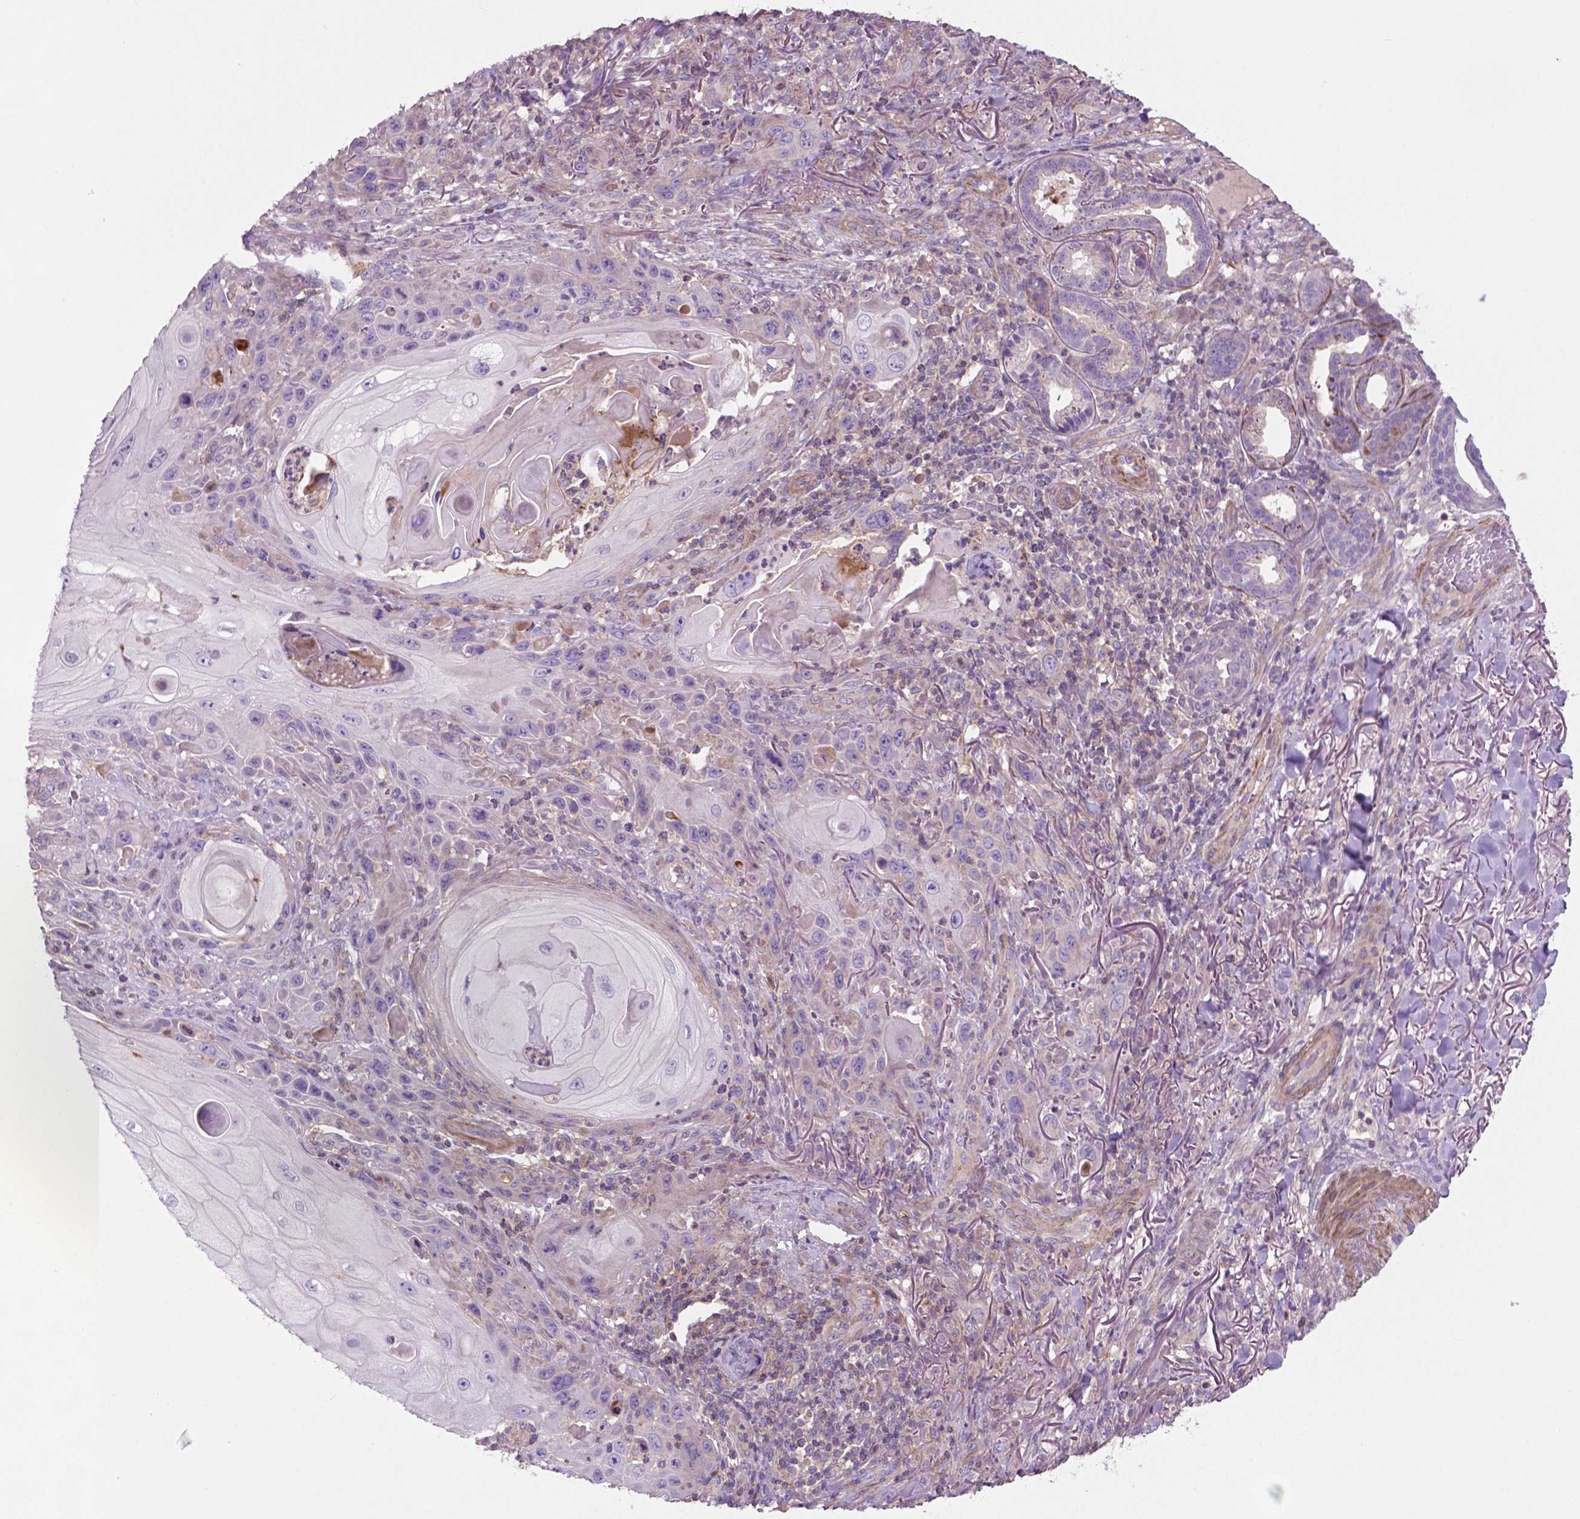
{"staining": {"intensity": "negative", "quantity": "none", "location": "none"}, "tissue": "skin cancer", "cell_type": "Tumor cells", "image_type": "cancer", "snomed": [{"axis": "morphology", "description": "Squamous cell carcinoma, NOS"}, {"axis": "topography", "description": "Skin"}], "caption": "Protein analysis of skin cancer exhibits no significant positivity in tumor cells.", "gene": "BMP4", "patient": {"sex": "female", "age": 94}}